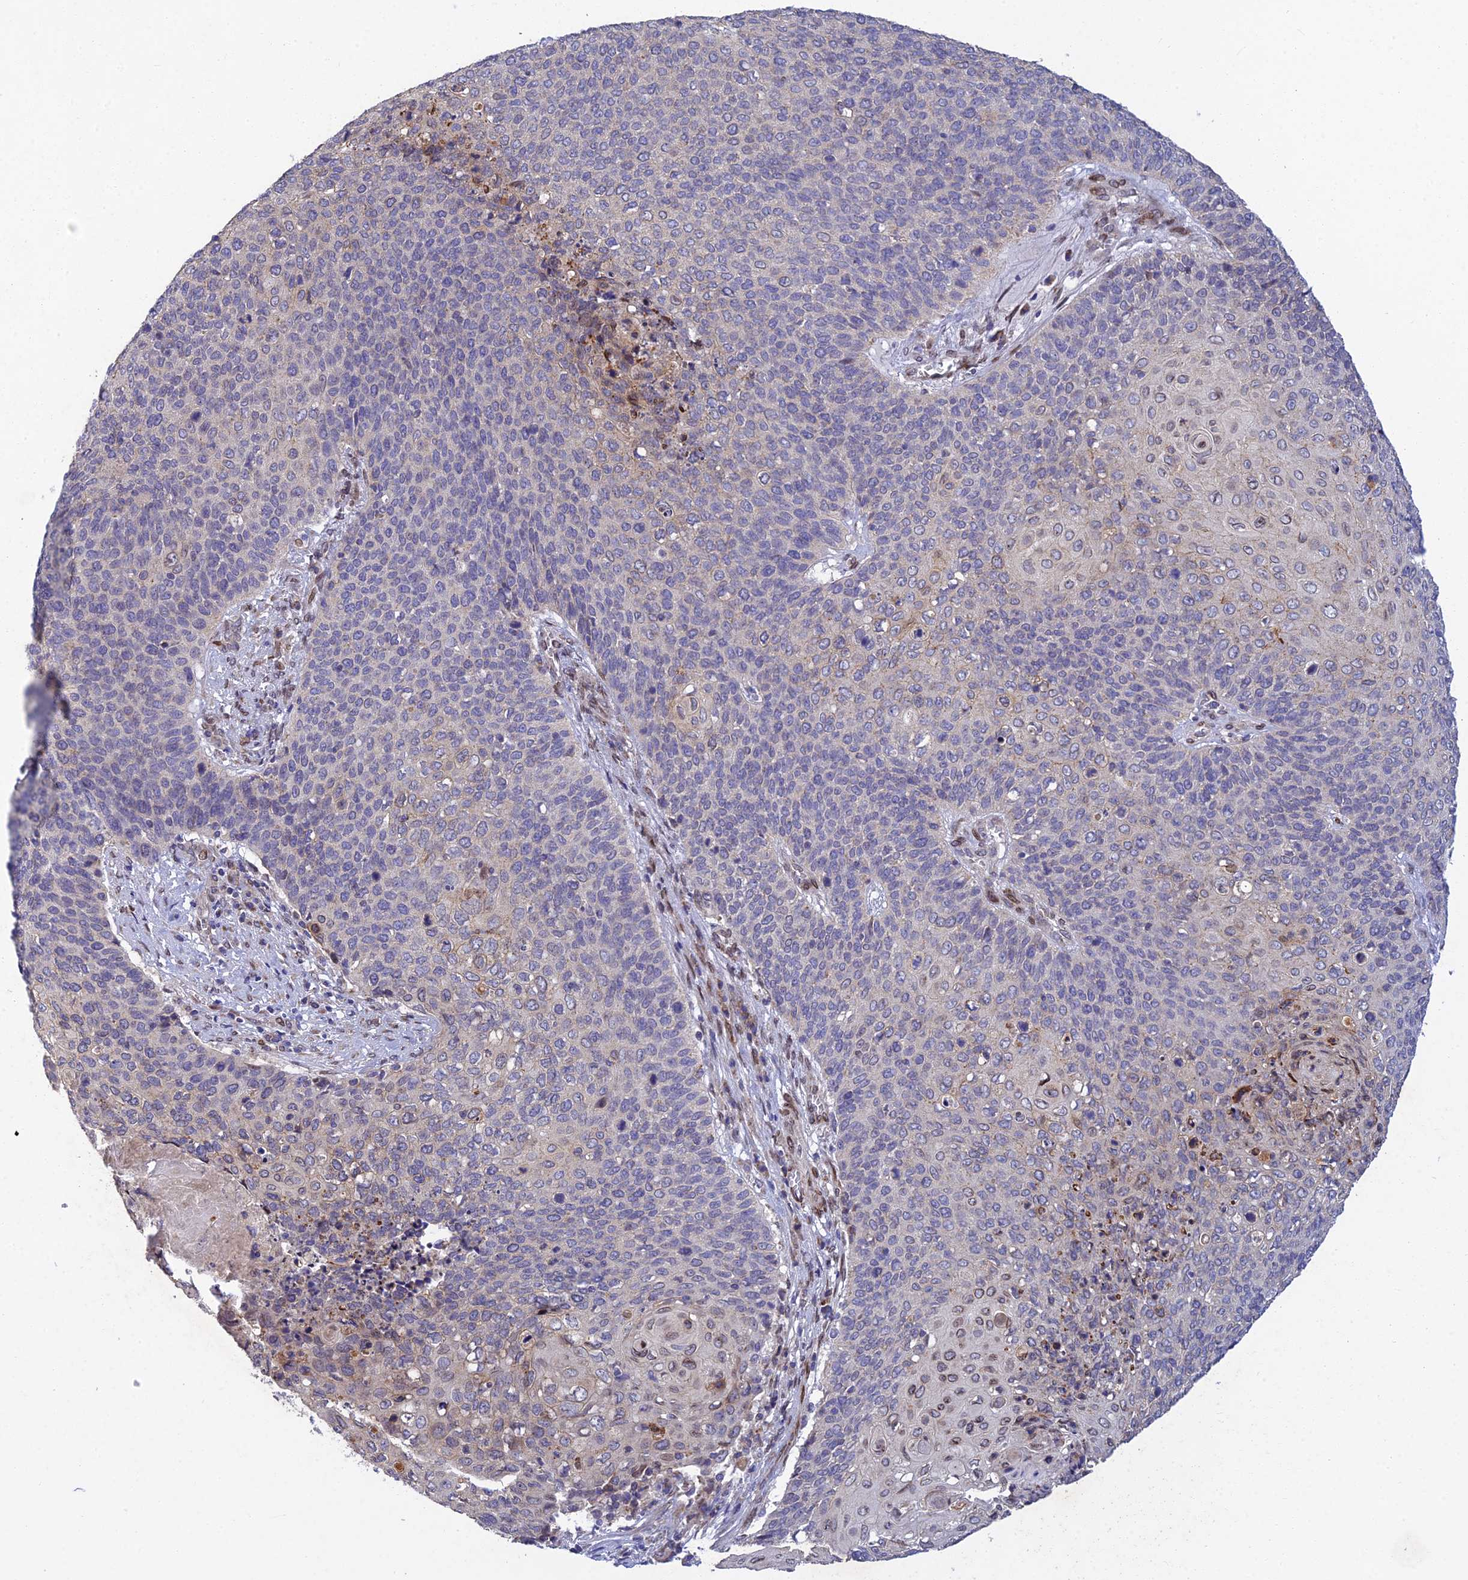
{"staining": {"intensity": "negative", "quantity": "none", "location": "none"}, "tissue": "cervical cancer", "cell_type": "Tumor cells", "image_type": "cancer", "snomed": [{"axis": "morphology", "description": "Squamous cell carcinoma, NOS"}, {"axis": "topography", "description": "Cervix"}], "caption": "Tumor cells show no significant positivity in cervical cancer. Nuclei are stained in blue.", "gene": "MGAT2", "patient": {"sex": "female", "age": 39}}